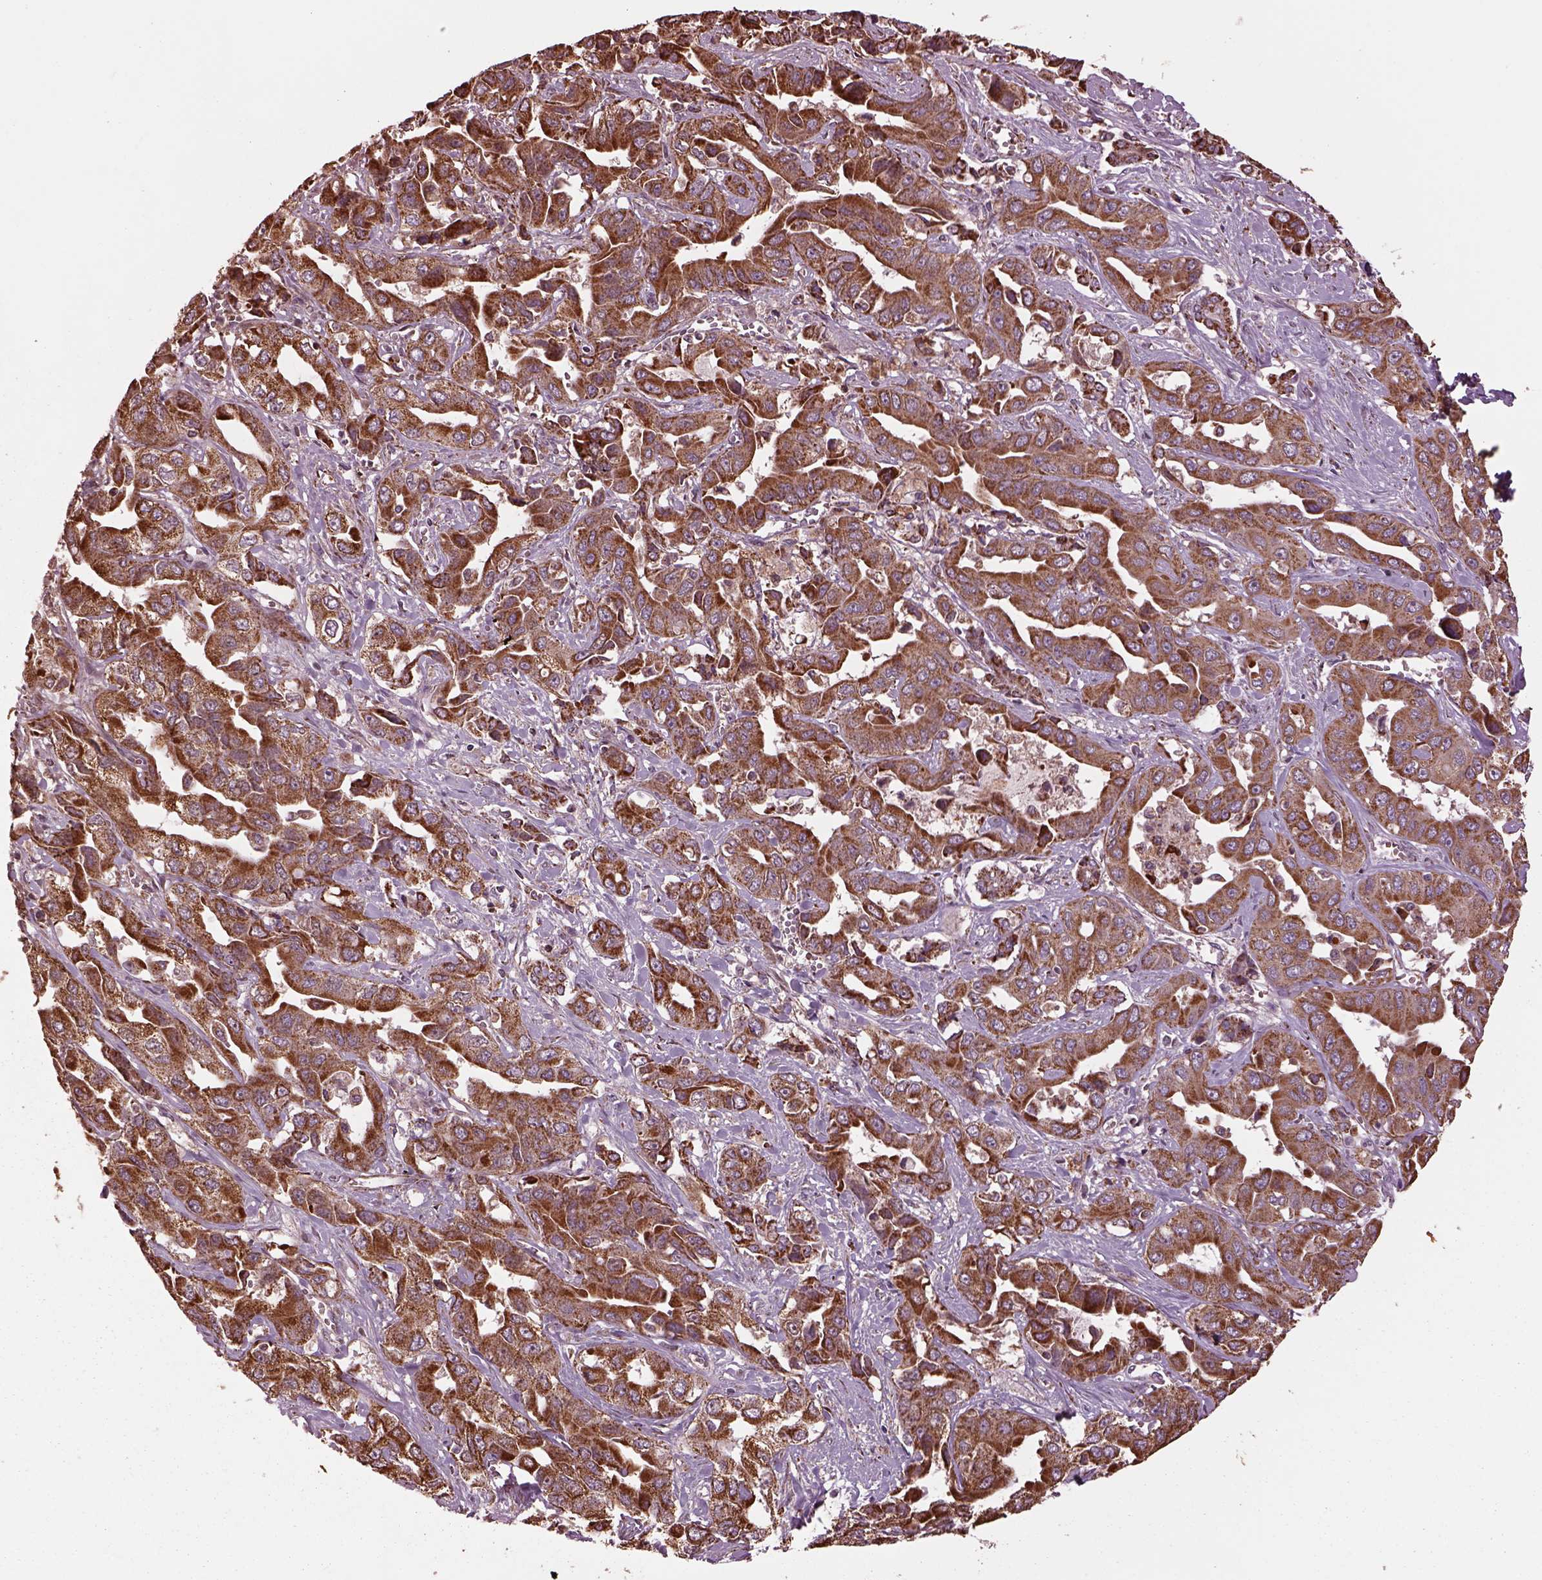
{"staining": {"intensity": "strong", "quantity": ">75%", "location": "cytoplasmic/membranous"}, "tissue": "liver cancer", "cell_type": "Tumor cells", "image_type": "cancer", "snomed": [{"axis": "morphology", "description": "Cholangiocarcinoma"}, {"axis": "topography", "description": "Liver"}], "caption": "Immunohistochemistry (DAB) staining of human cholangiocarcinoma (liver) displays strong cytoplasmic/membranous protein positivity in approximately >75% of tumor cells.", "gene": "TMEM254", "patient": {"sex": "female", "age": 52}}